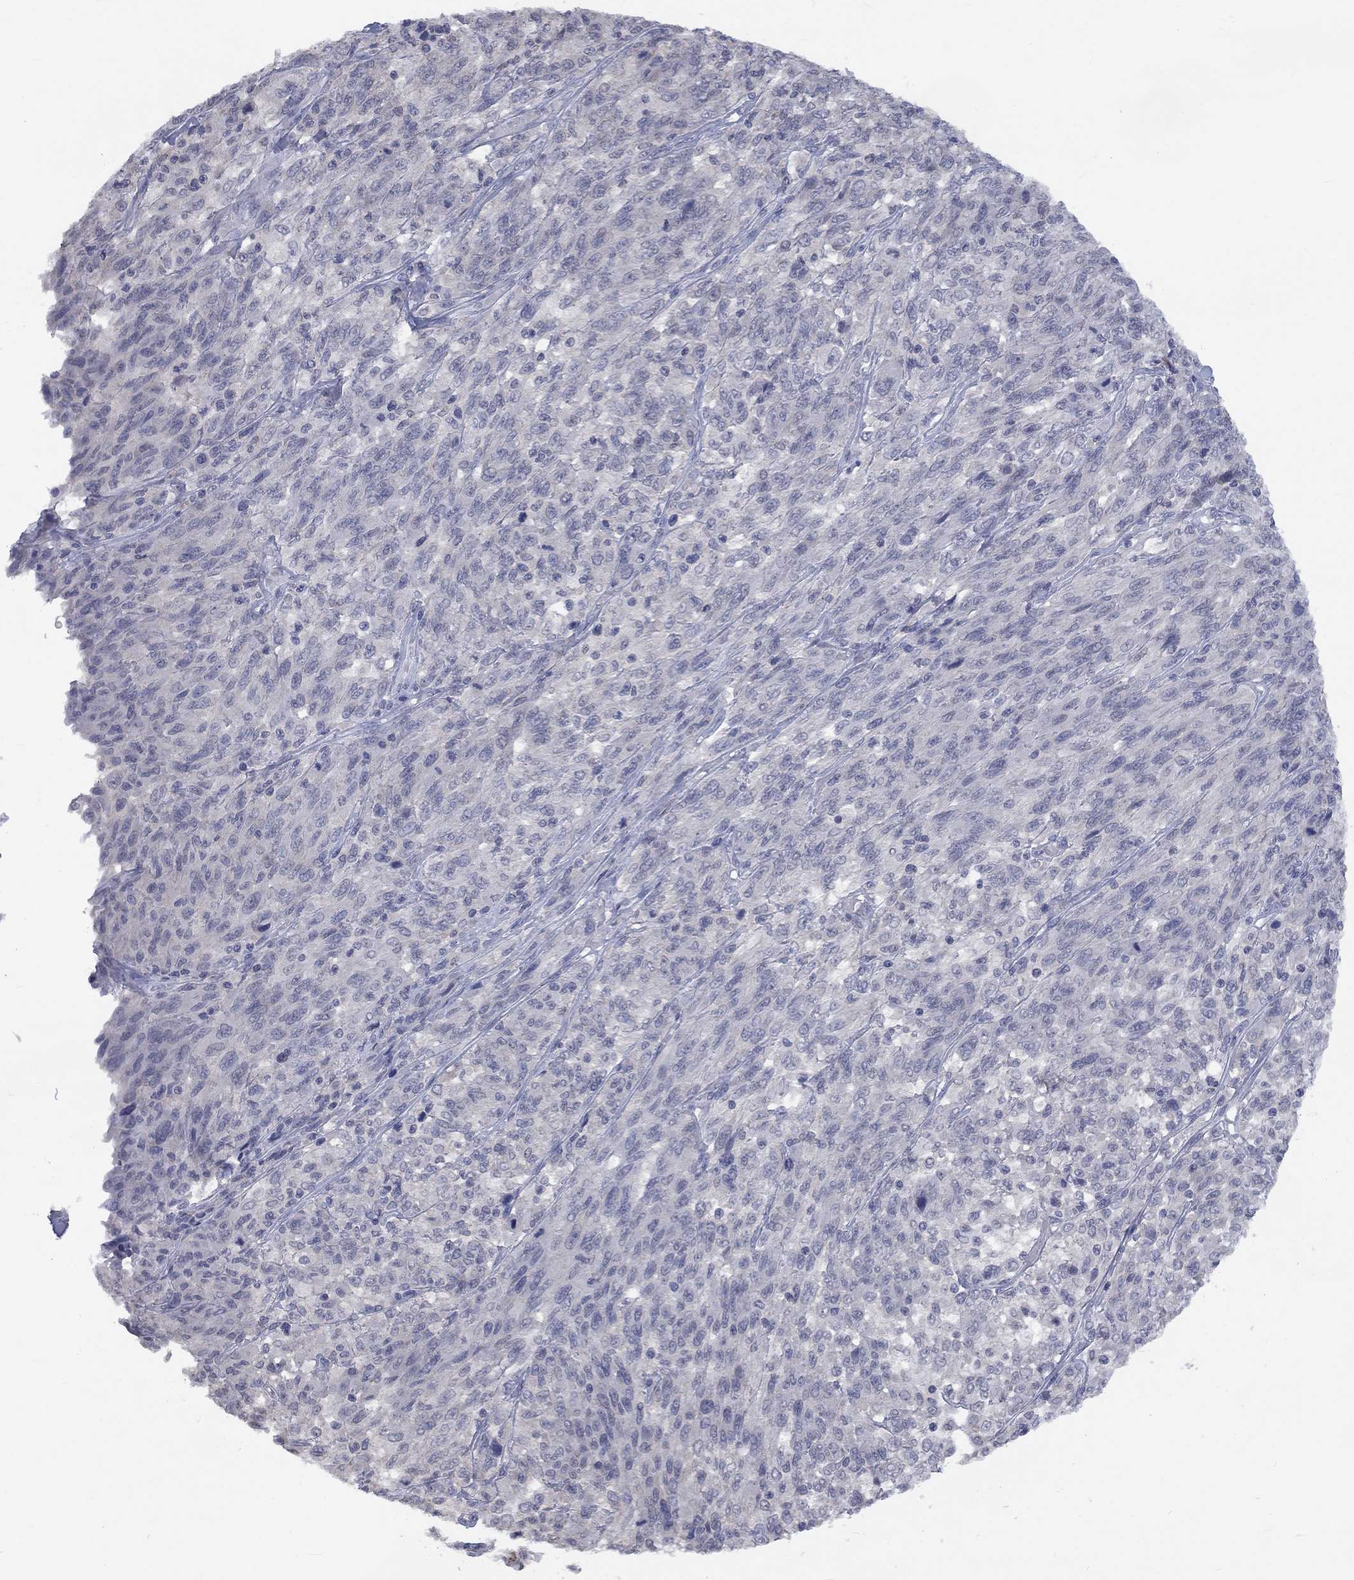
{"staining": {"intensity": "negative", "quantity": "none", "location": "none"}, "tissue": "melanoma", "cell_type": "Tumor cells", "image_type": "cancer", "snomed": [{"axis": "morphology", "description": "Malignant melanoma, NOS"}, {"axis": "topography", "description": "Skin"}], "caption": "Protein analysis of melanoma demonstrates no significant positivity in tumor cells. (Brightfield microscopy of DAB (3,3'-diaminobenzidine) IHC at high magnification).", "gene": "SPATA33", "patient": {"sex": "female", "age": 91}}